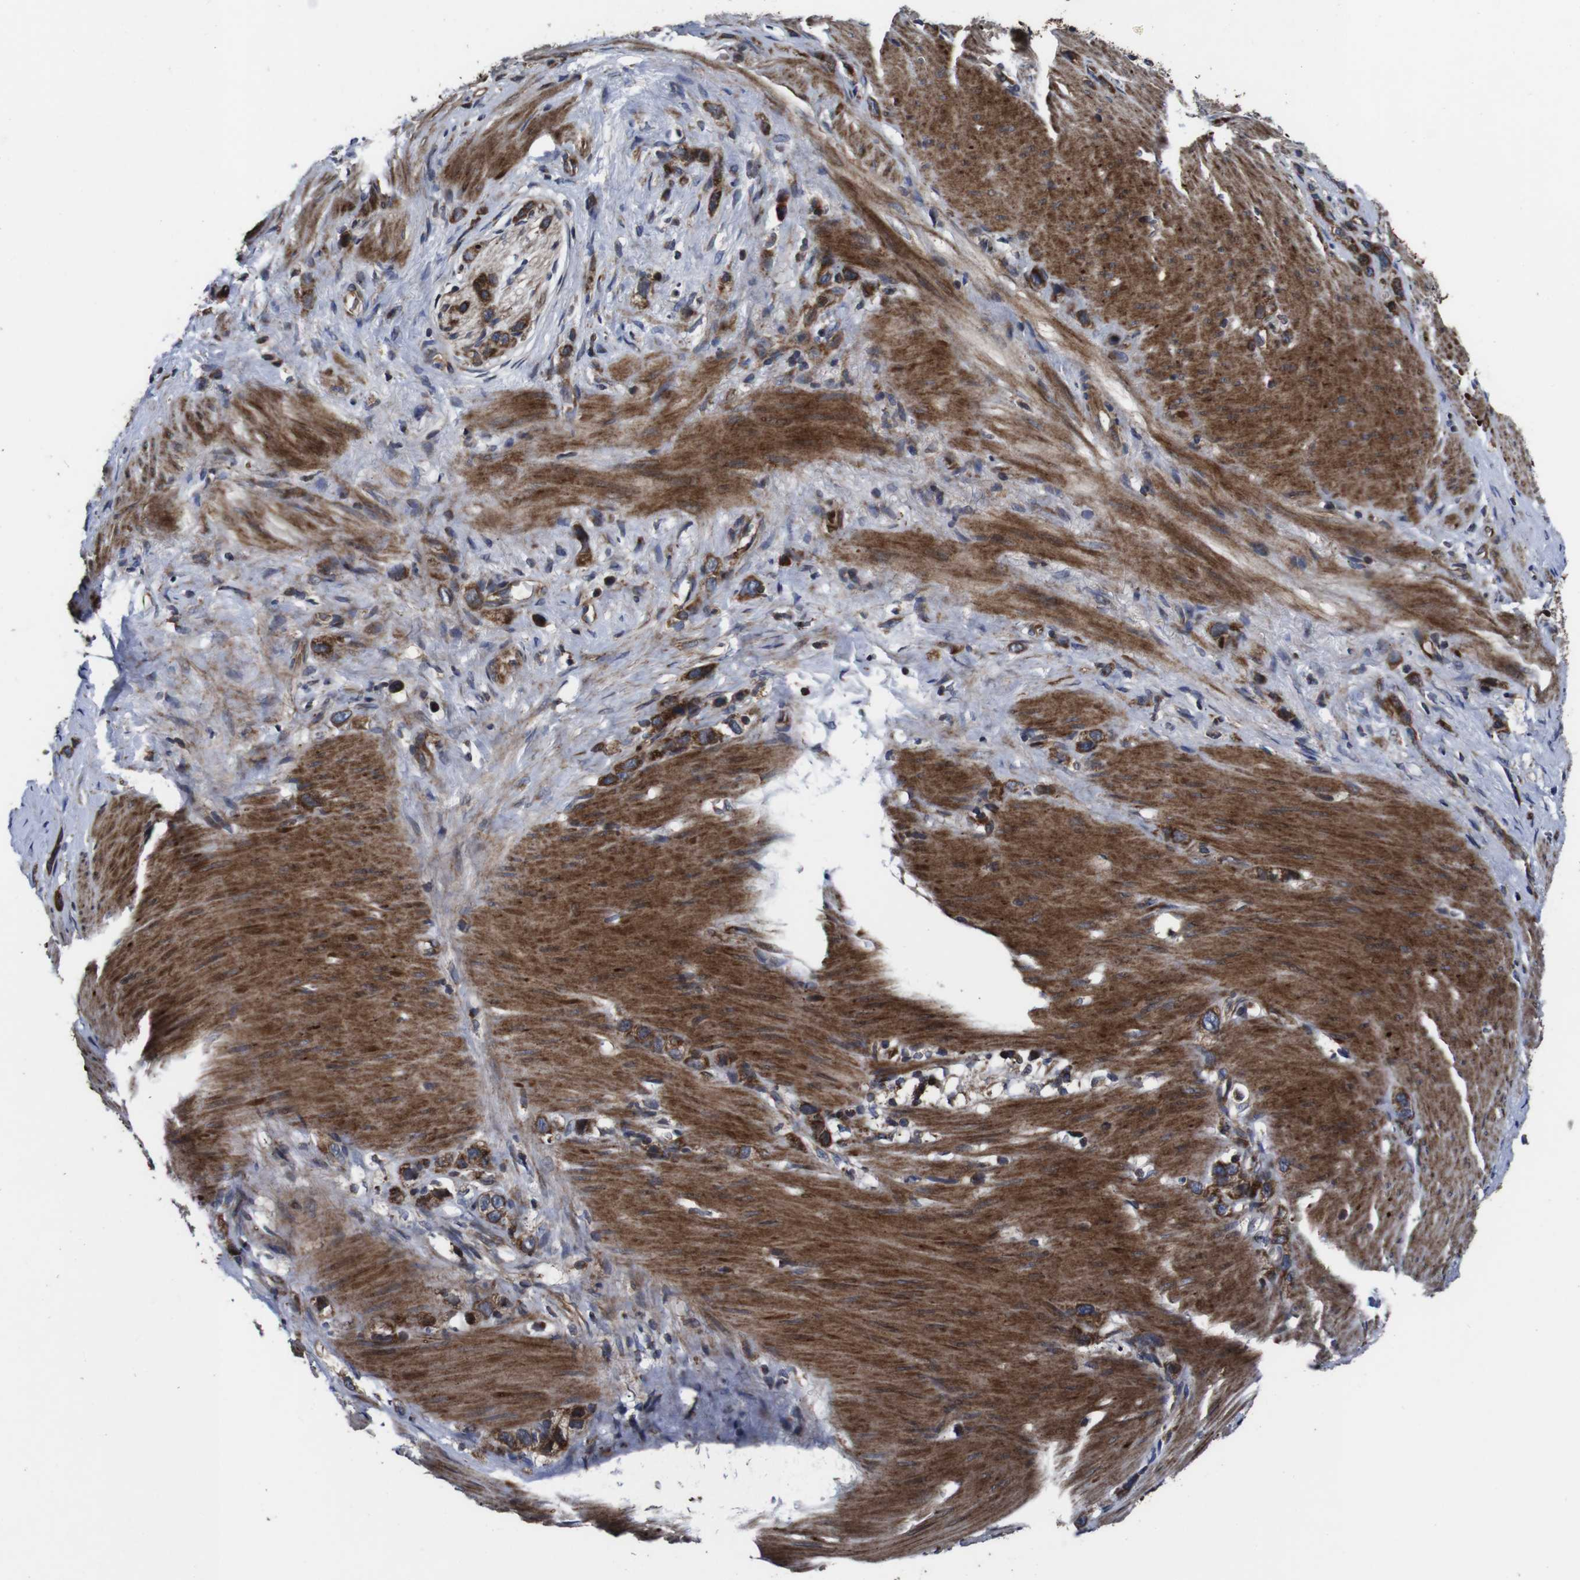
{"staining": {"intensity": "strong", "quantity": ">75%", "location": "cytoplasmic/membranous"}, "tissue": "stomach cancer", "cell_type": "Tumor cells", "image_type": "cancer", "snomed": [{"axis": "morphology", "description": "Normal tissue, NOS"}, {"axis": "morphology", "description": "Adenocarcinoma, NOS"}, {"axis": "morphology", "description": "Adenocarcinoma, High grade"}, {"axis": "topography", "description": "Stomach, upper"}, {"axis": "topography", "description": "Stomach"}], "caption": "Protein expression by immunohistochemistry (IHC) exhibits strong cytoplasmic/membranous staining in about >75% of tumor cells in stomach high-grade adenocarcinoma.", "gene": "SMYD3", "patient": {"sex": "female", "age": 65}}